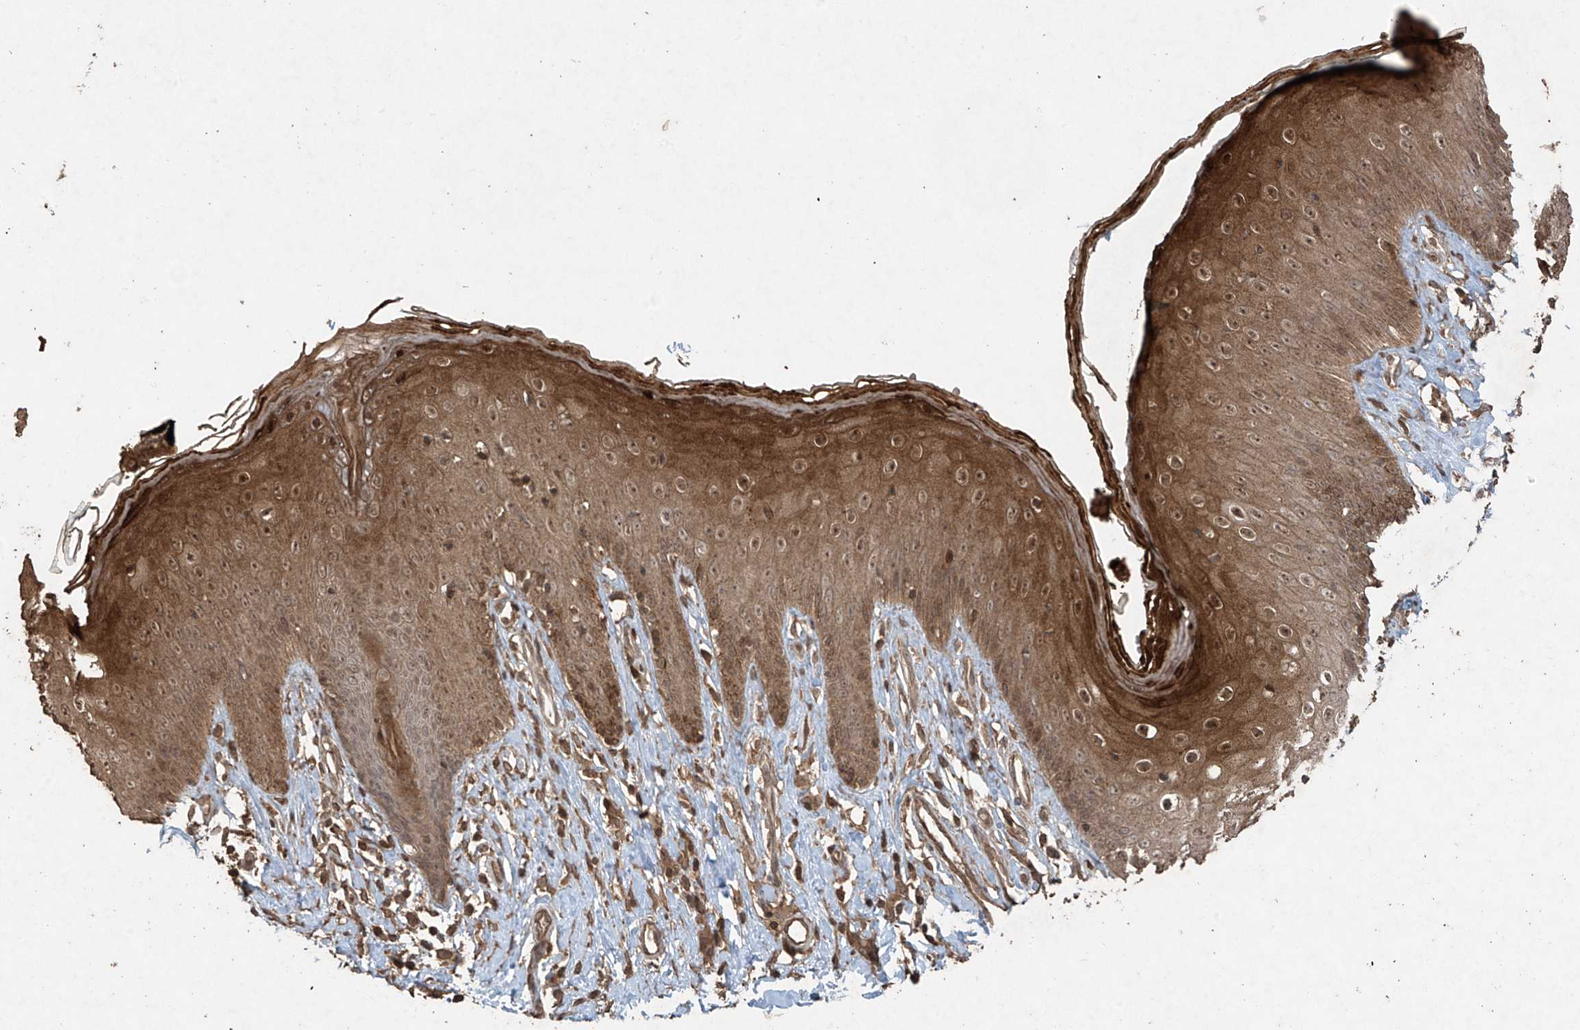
{"staining": {"intensity": "strong", "quantity": ">75%", "location": "cytoplasmic/membranous,nuclear"}, "tissue": "skin", "cell_type": "Epidermal cells", "image_type": "normal", "snomed": [{"axis": "morphology", "description": "Normal tissue, NOS"}, {"axis": "morphology", "description": "Squamous cell carcinoma, NOS"}, {"axis": "topography", "description": "Vulva"}], "caption": "This image exhibits benign skin stained with immunohistochemistry (IHC) to label a protein in brown. The cytoplasmic/membranous,nuclear of epidermal cells show strong positivity for the protein. Nuclei are counter-stained blue.", "gene": "PGPEP1", "patient": {"sex": "female", "age": 85}}